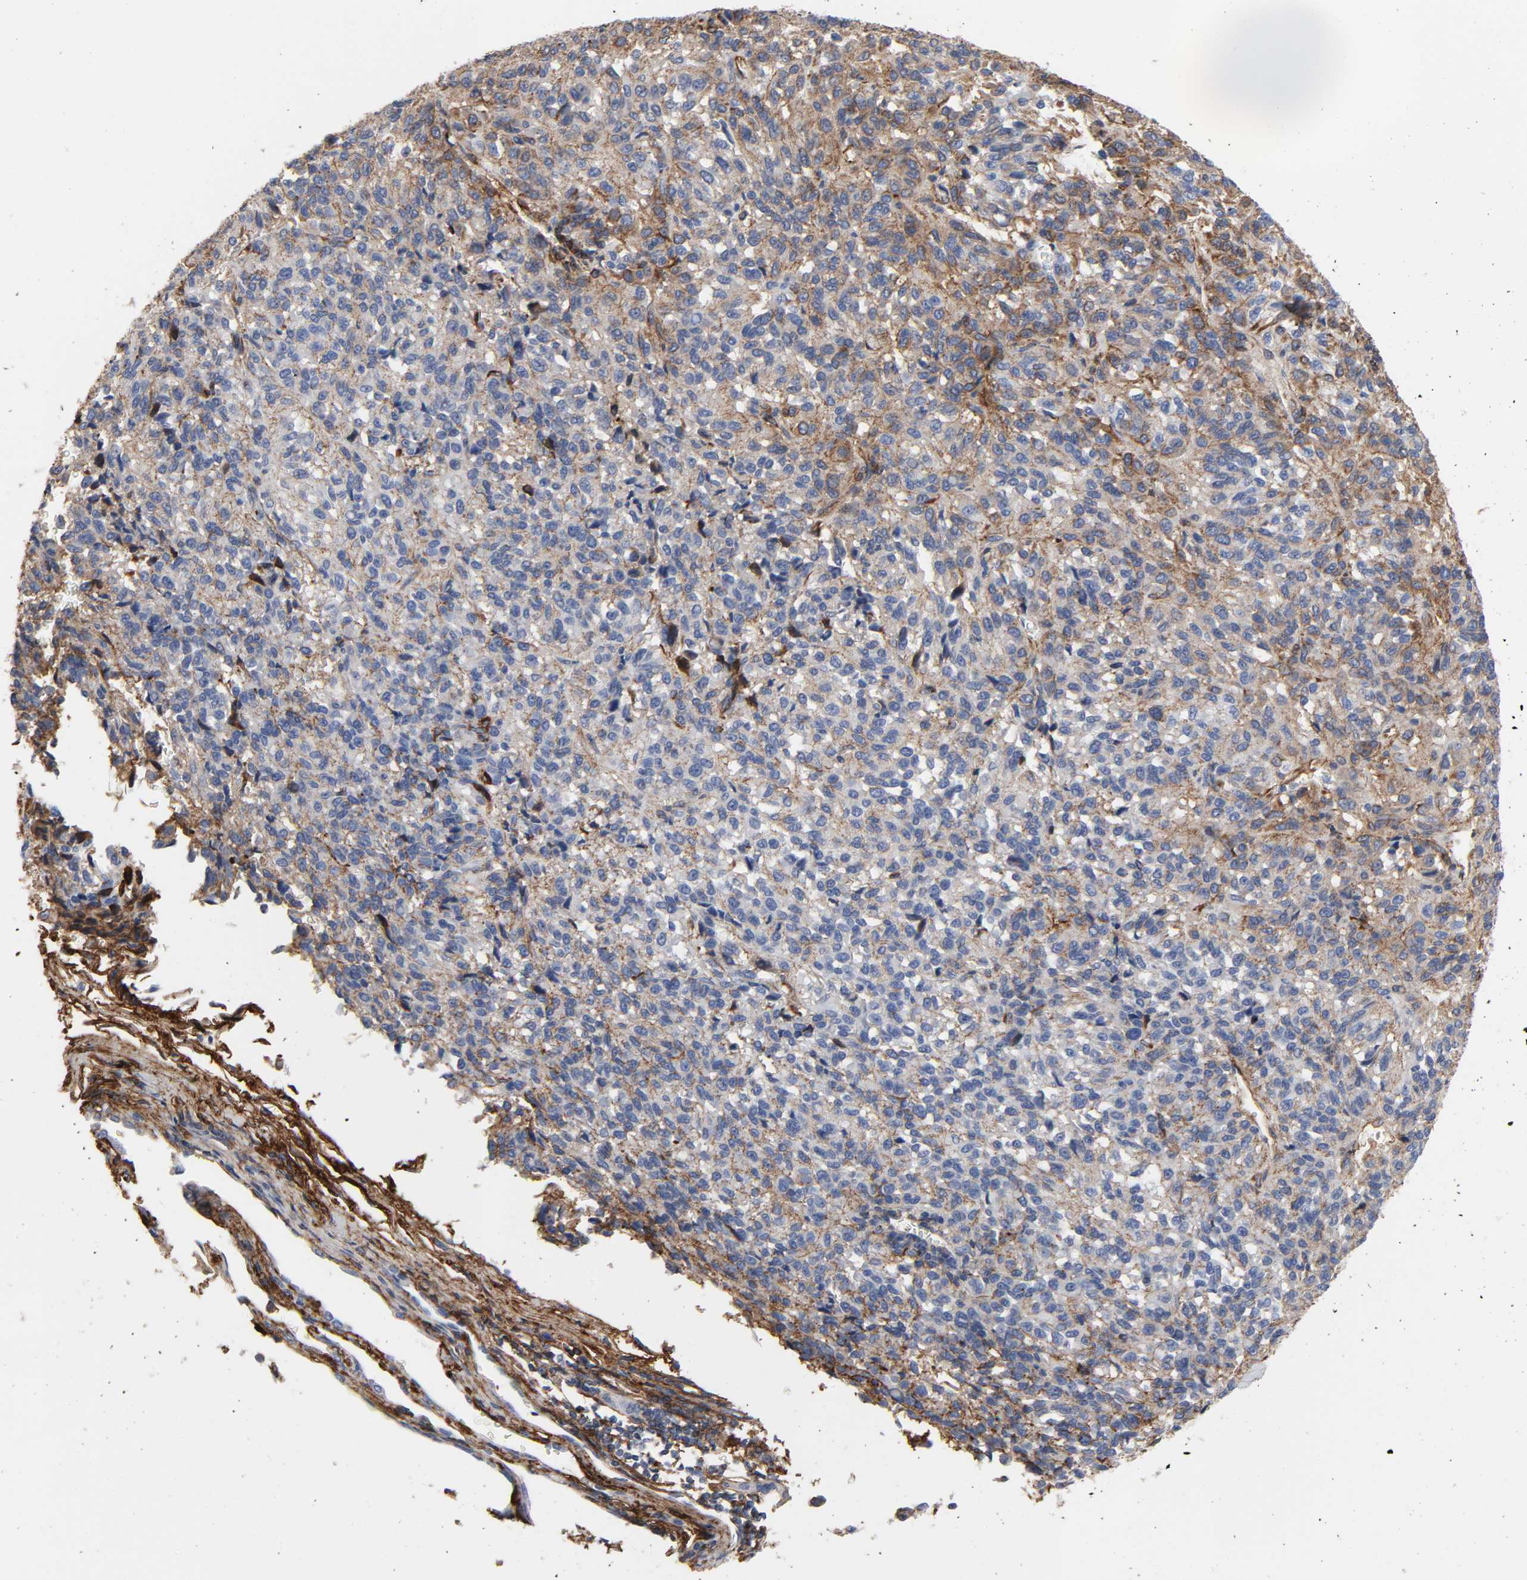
{"staining": {"intensity": "negative", "quantity": "none", "location": "none"}, "tissue": "melanoma", "cell_type": "Tumor cells", "image_type": "cancer", "snomed": [{"axis": "morphology", "description": "Malignant melanoma, Metastatic site"}, {"axis": "topography", "description": "Lung"}], "caption": "Immunohistochemical staining of malignant melanoma (metastatic site) displays no significant positivity in tumor cells.", "gene": "FBLN1", "patient": {"sex": "male", "age": 64}}